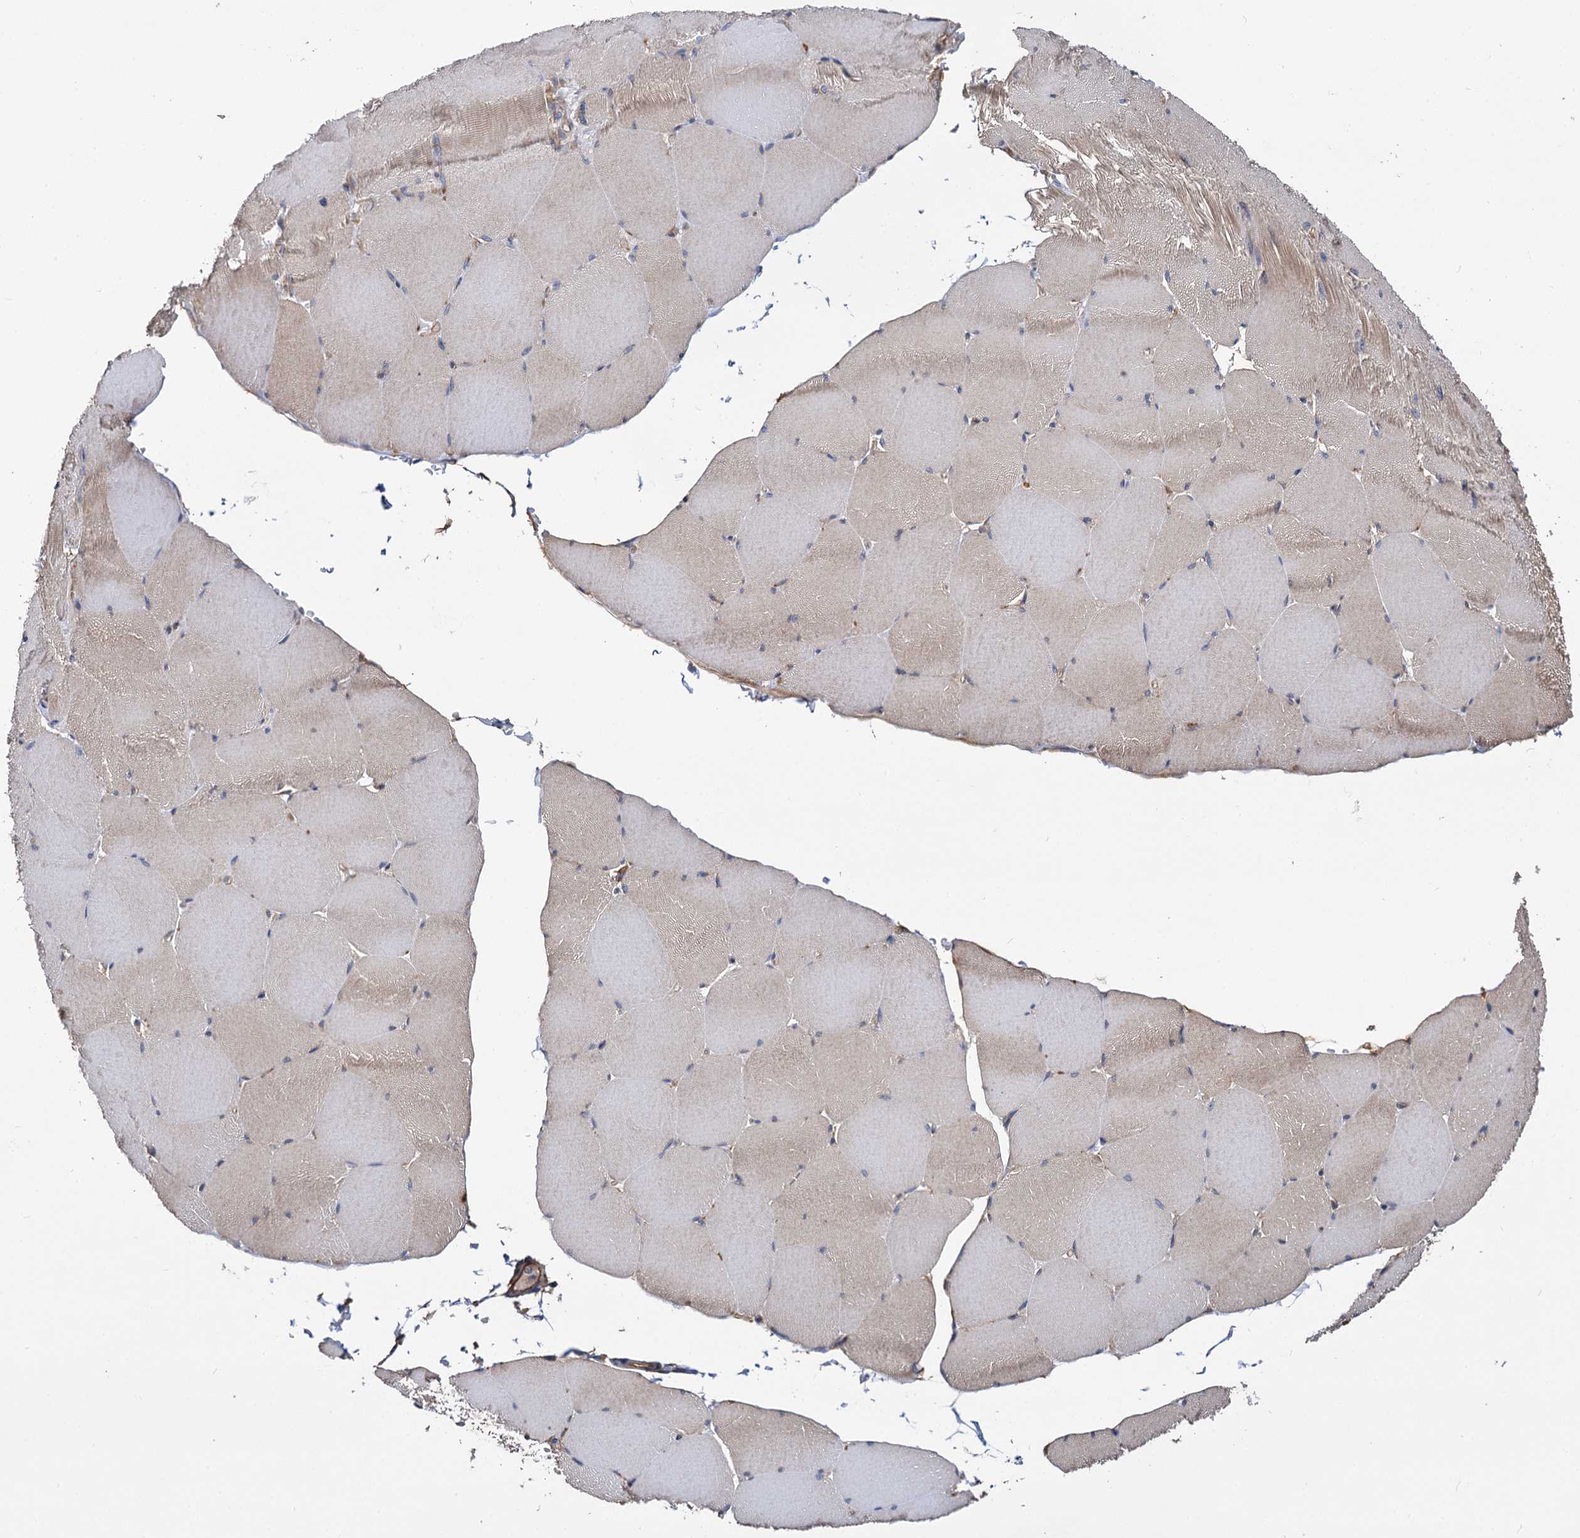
{"staining": {"intensity": "weak", "quantity": "<25%", "location": "cytoplasmic/membranous"}, "tissue": "skeletal muscle", "cell_type": "Myocytes", "image_type": "normal", "snomed": [{"axis": "morphology", "description": "Normal tissue, NOS"}, {"axis": "topography", "description": "Skeletal muscle"}, {"axis": "topography", "description": "Head-Neck"}], "caption": "Human skeletal muscle stained for a protein using immunohistochemistry demonstrates no expression in myocytes.", "gene": "IDI1", "patient": {"sex": "male", "age": 66}}